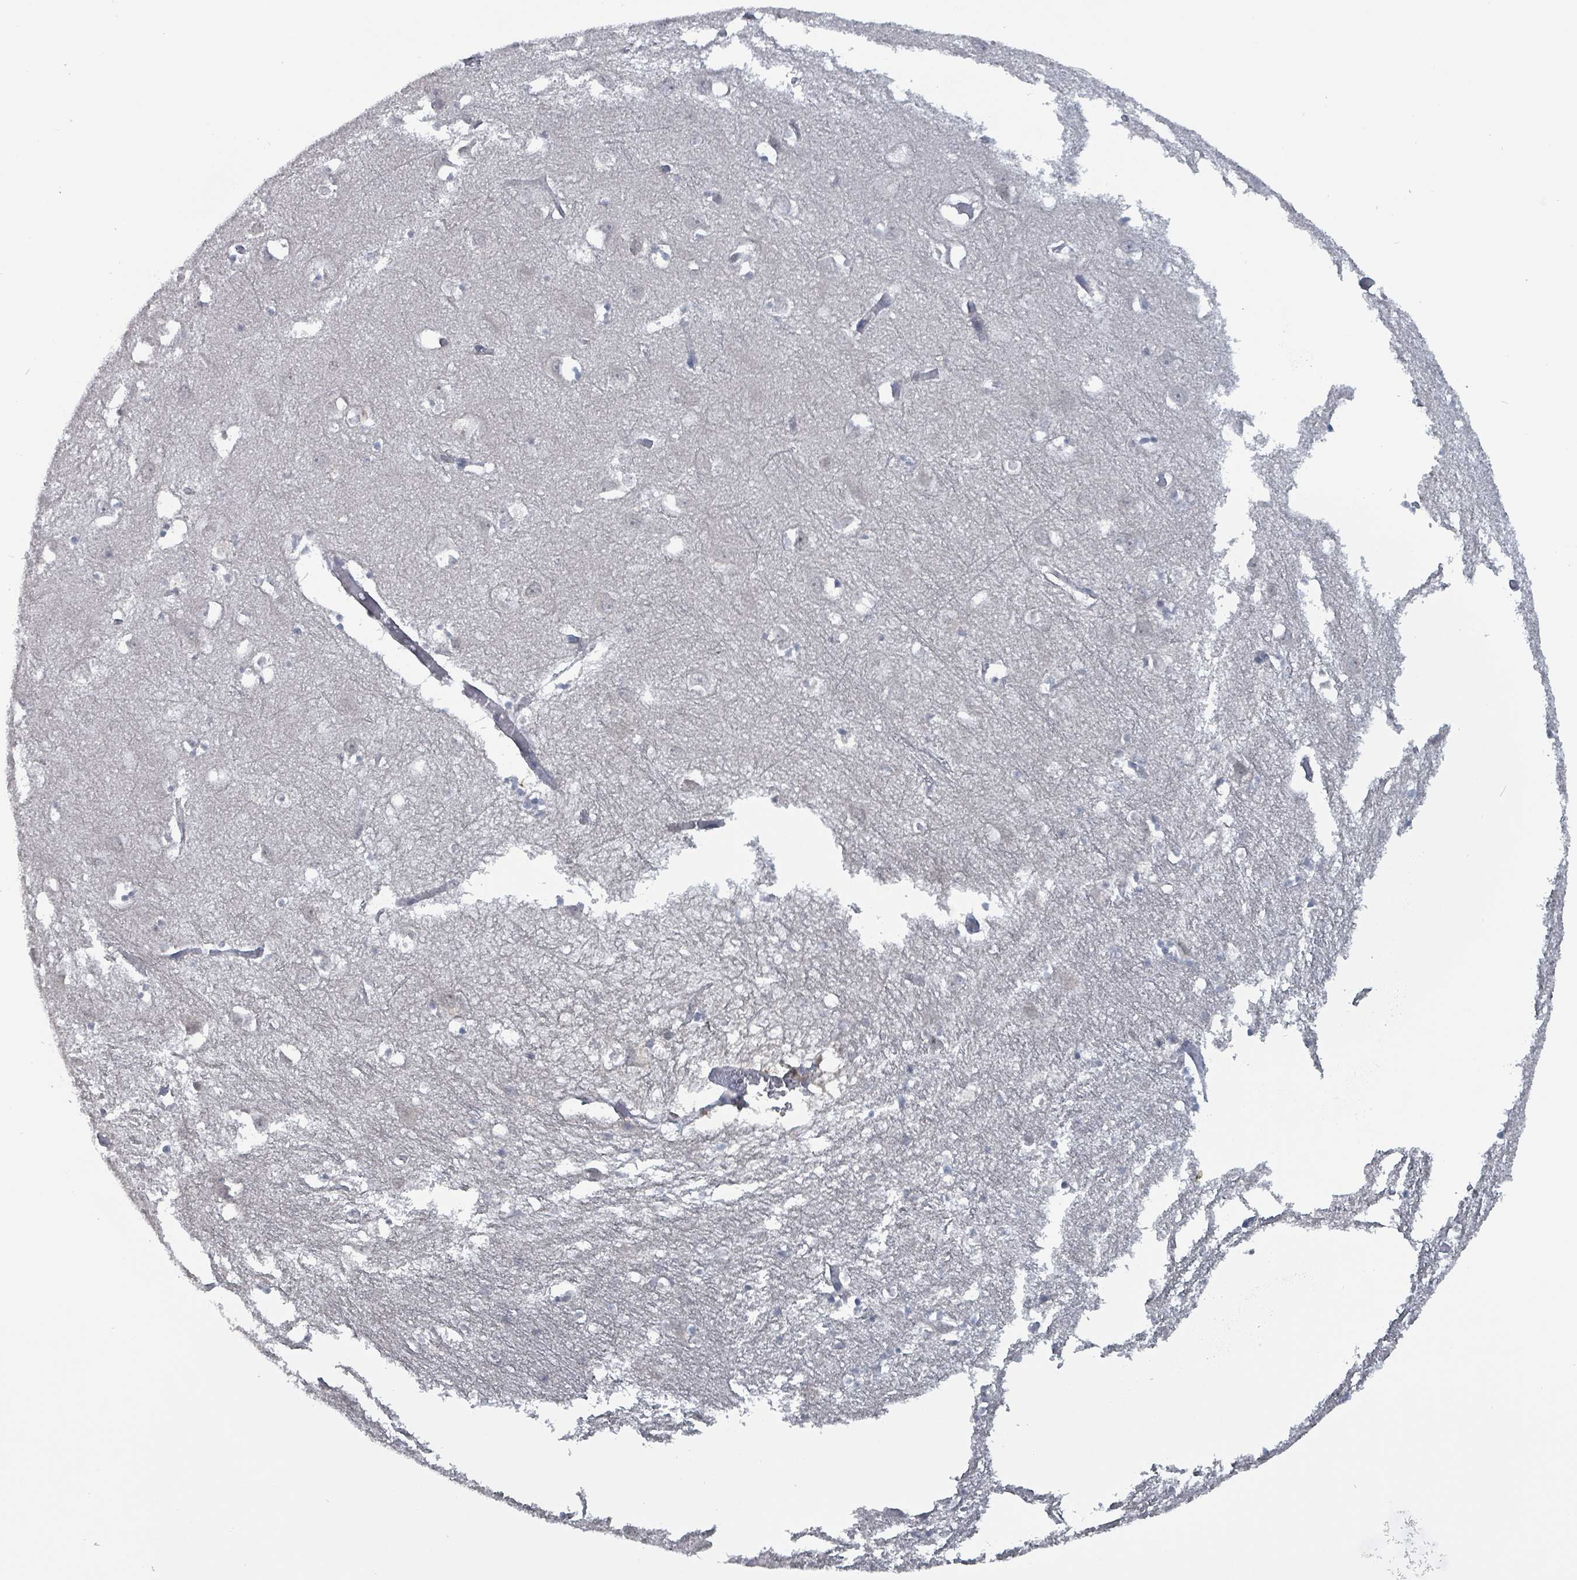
{"staining": {"intensity": "negative", "quantity": "none", "location": "none"}, "tissue": "cerebral cortex", "cell_type": "Endothelial cells", "image_type": "normal", "snomed": [{"axis": "morphology", "description": "Normal tissue, NOS"}, {"axis": "topography", "description": "Cerebral cortex"}], "caption": "DAB (3,3'-diaminobenzidine) immunohistochemical staining of unremarkable human cerebral cortex exhibits no significant staining in endothelial cells. (Immunohistochemistry (ihc), brightfield microscopy, high magnification).", "gene": "BIVM", "patient": {"sex": "male", "age": 70}}